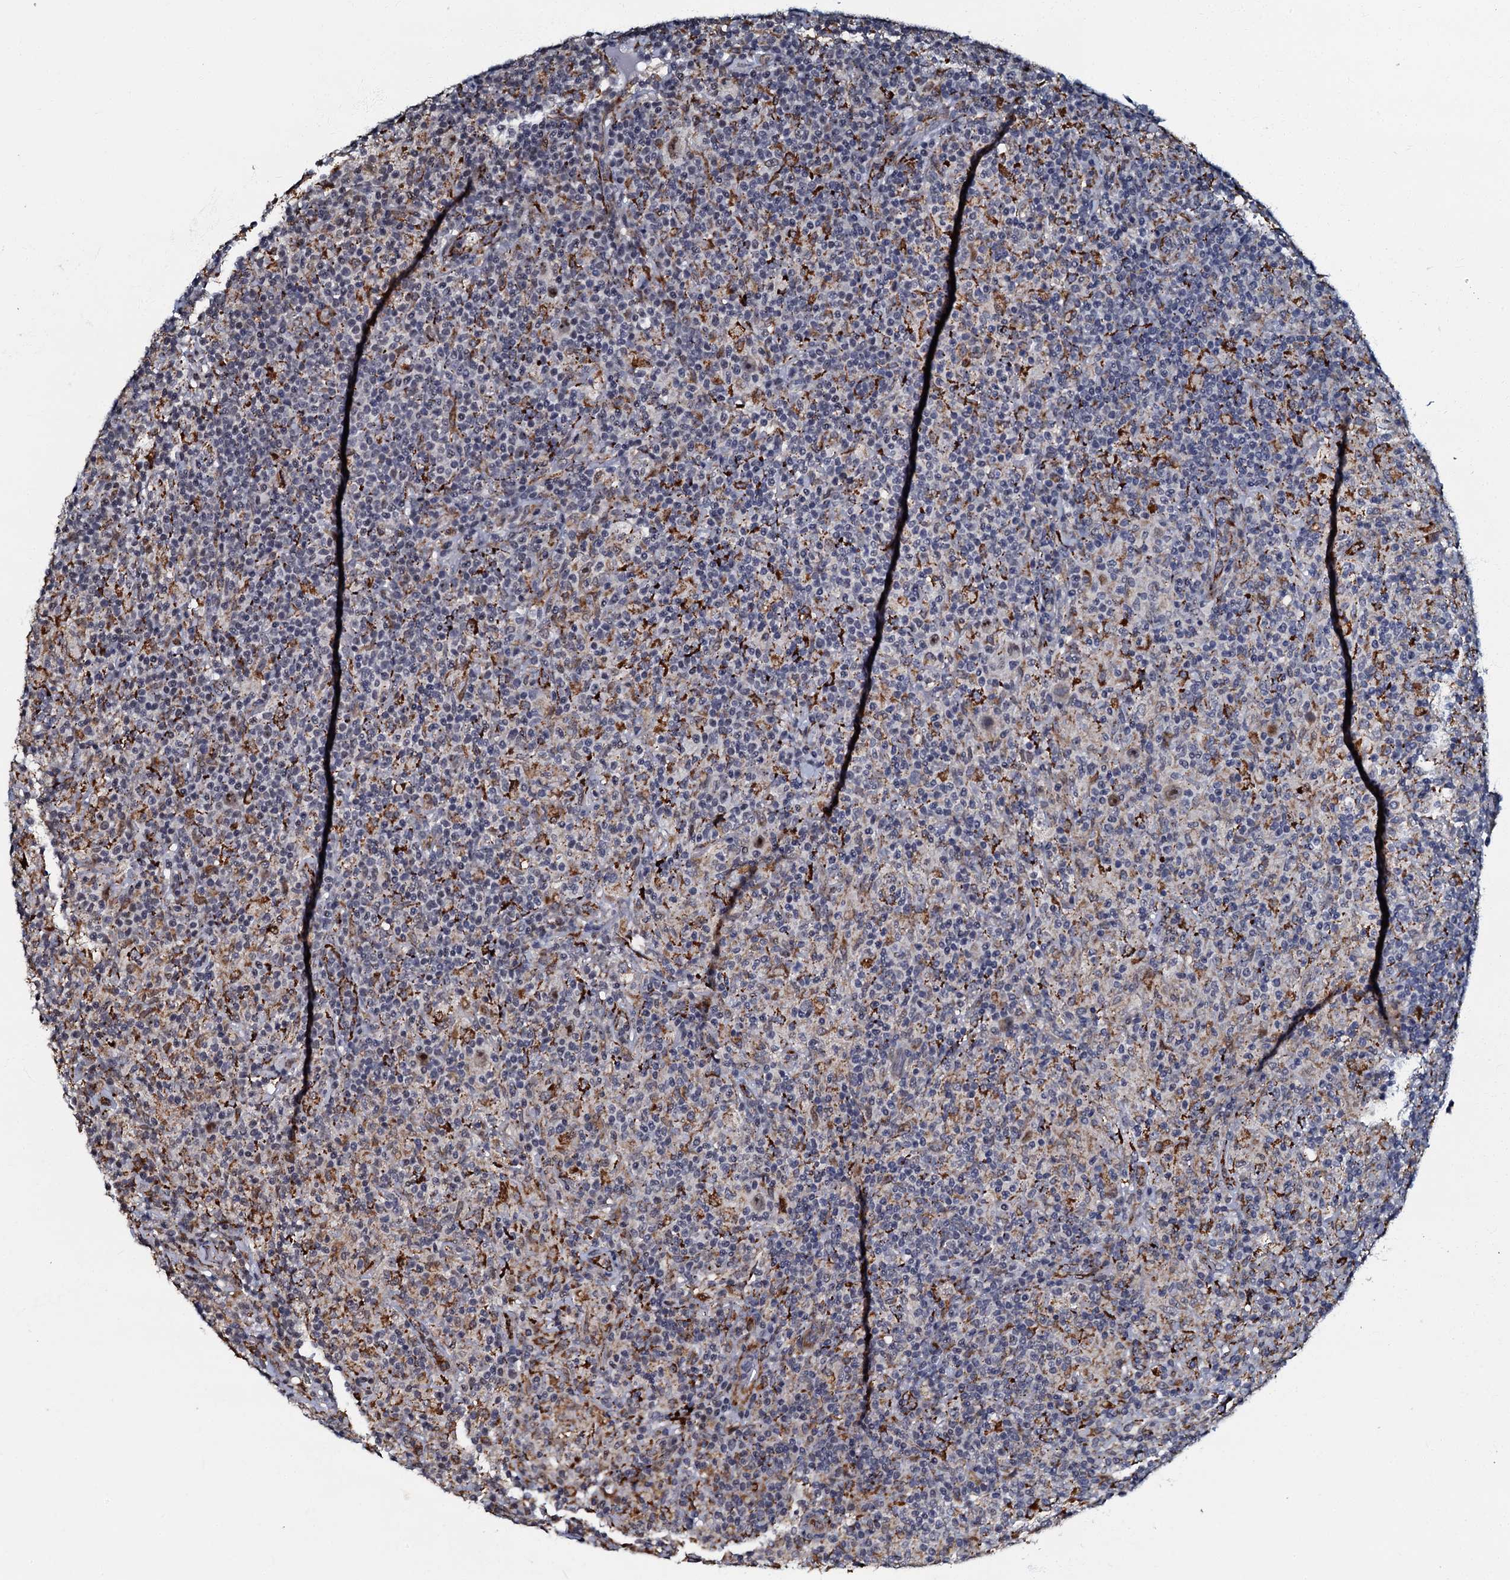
{"staining": {"intensity": "negative", "quantity": "none", "location": "none"}, "tissue": "lymphoma", "cell_type": "Tumor cells", "image_type": "cancer", "snomed": [{"axis": "morphology", "description": "Hodgkin's disease, NOS"}, {"axis": "topography", "description": "Lymph node"}], "caption": "Tumor cells are negative for protein expression in human lymphoma. (DAB (3,3'-diaminobenzidine) immunohistochemistry, high magnification).", "gene": "OLAH", "patient": {"sex": "male", "age": 70}}